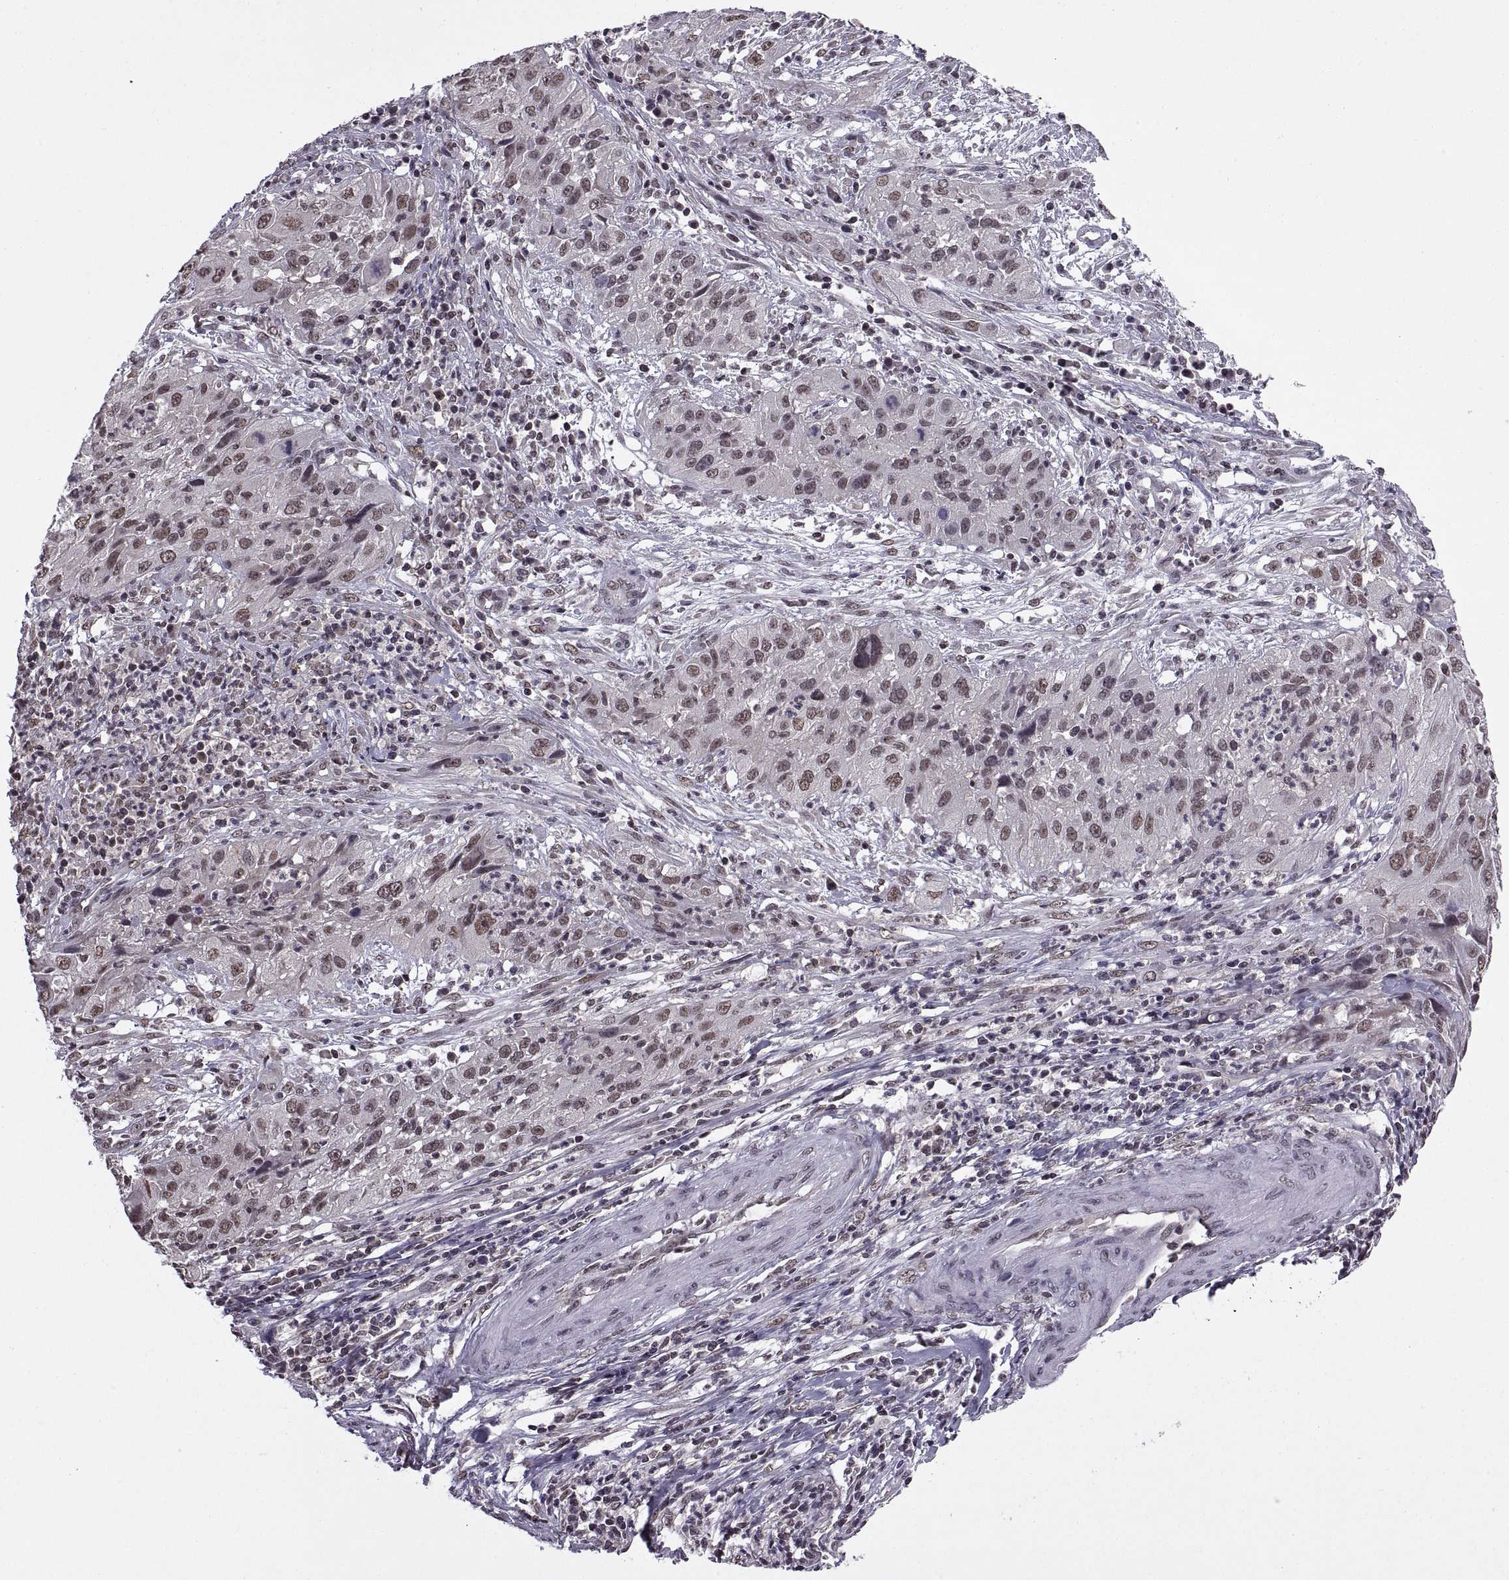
{"staining": {"intensity": "moderate", "quantity": ">75%", "location": "nuclear"}, "tissue": "cervical cancer", "cell_type": "Tumor cells", "image_type": "cancer", "snomed": [{"axis": "morphology", "description": "Squamous cell carcinoma, NOS"}, {"axis": "topography", "description": "Cervix"}], "caption": "Immunohistochemical staining of cervical cancer displays medium levels of moderate nuclear protein expression in approximately >75% of tumor cells.", "gene": "INTS3", "patient": {"sex": "female", "age": 32}}